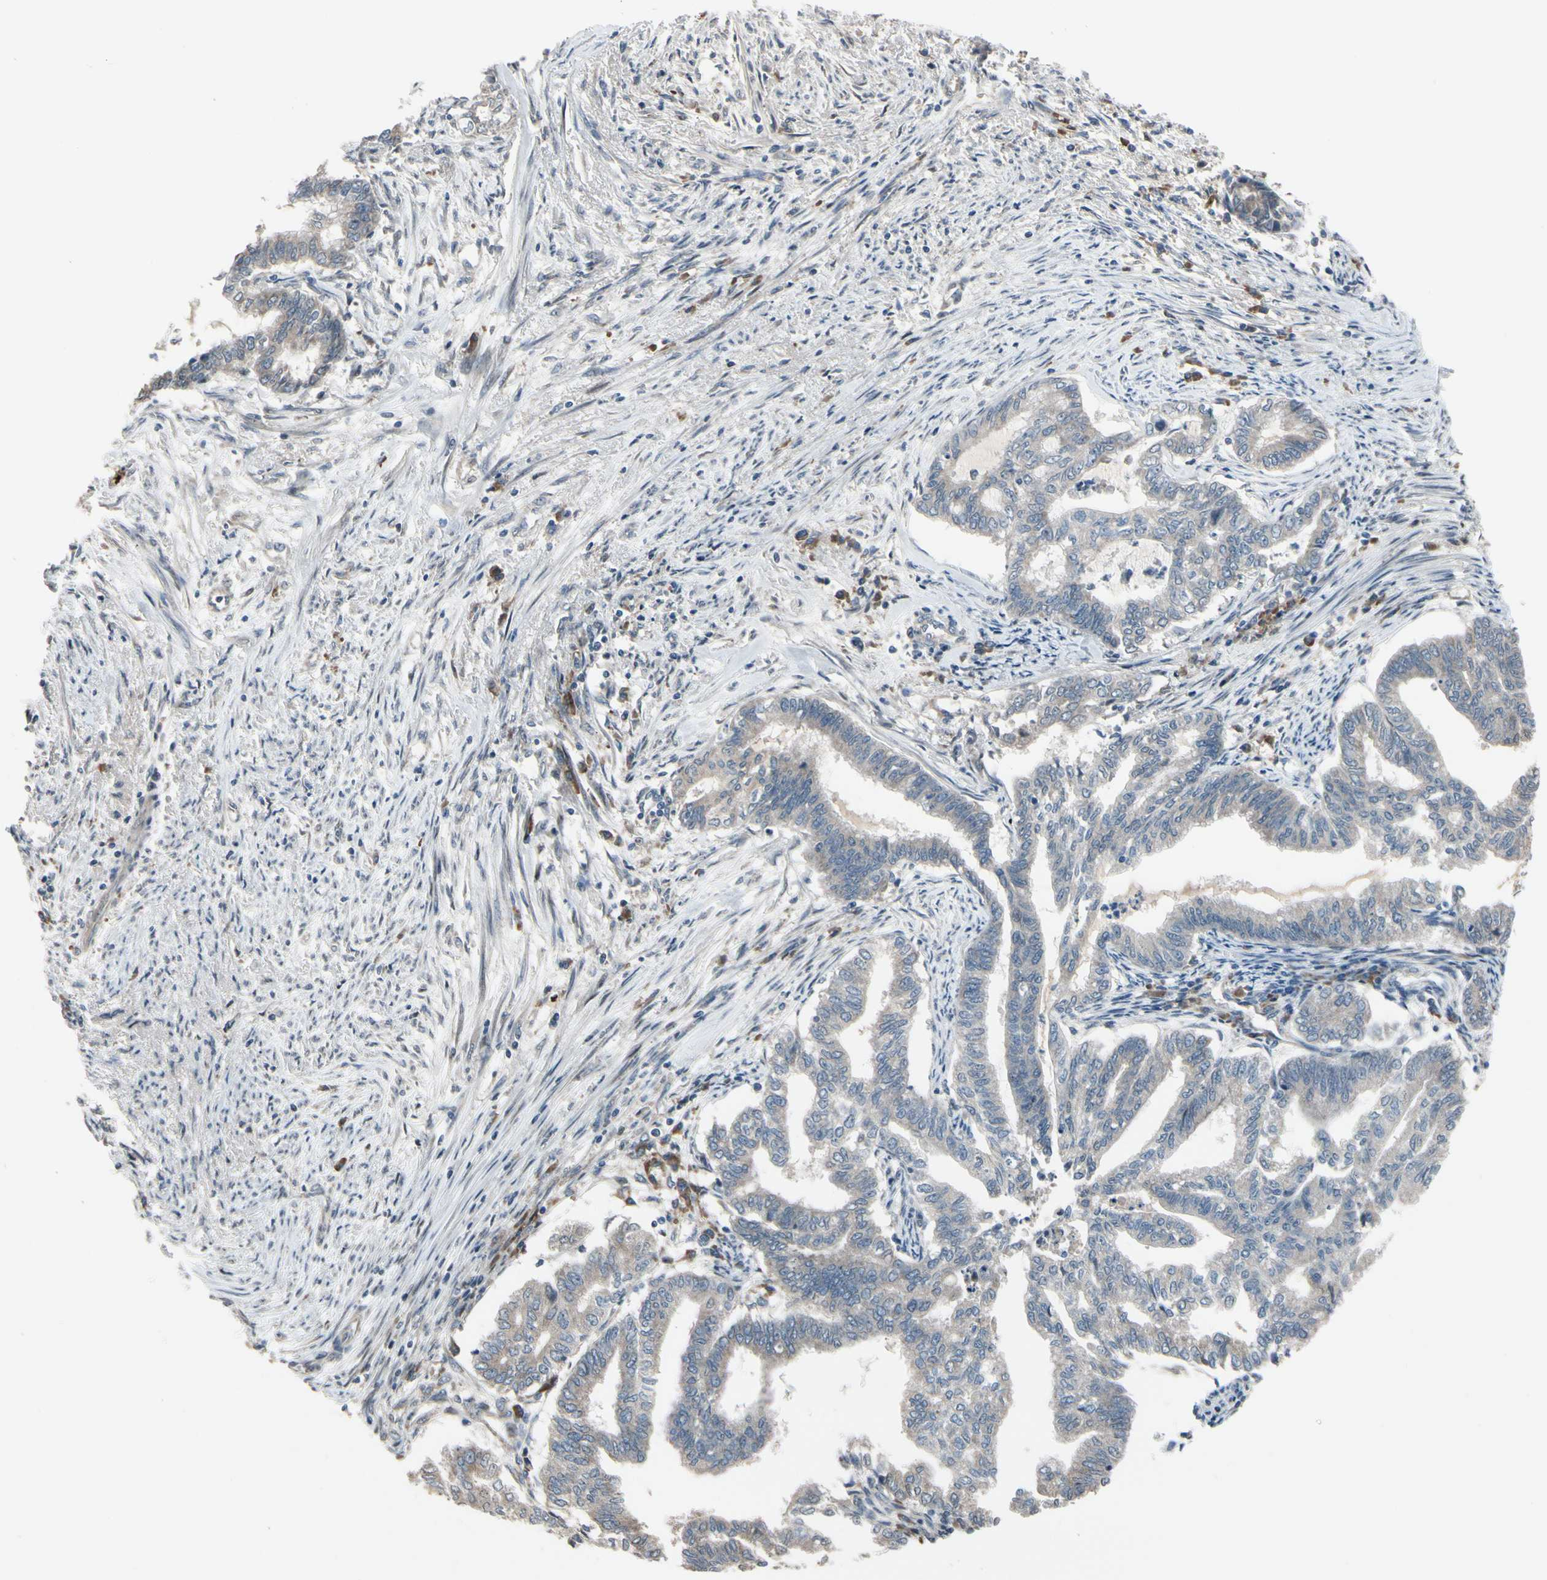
{"staining": {"intensity": "weak", "quantity": "<25%", "location": "cytoplasmic/membranous"}, "tissue": "endometrial cancer", "cell_type": "Tumor cells", "image_type": "cancer", "snomed": [{"axis": "morphology", "description": "Adenocarcinoma, NOS"}, {"axis": "topography", "description": "Endometrium"}], "caption": "Immunohistochemistry of human adenocarcinoma (endometrial) reveals no positivity in tumor cells.", "gene": "SNX29", "patient": {"sex": "female", "age": 79}}